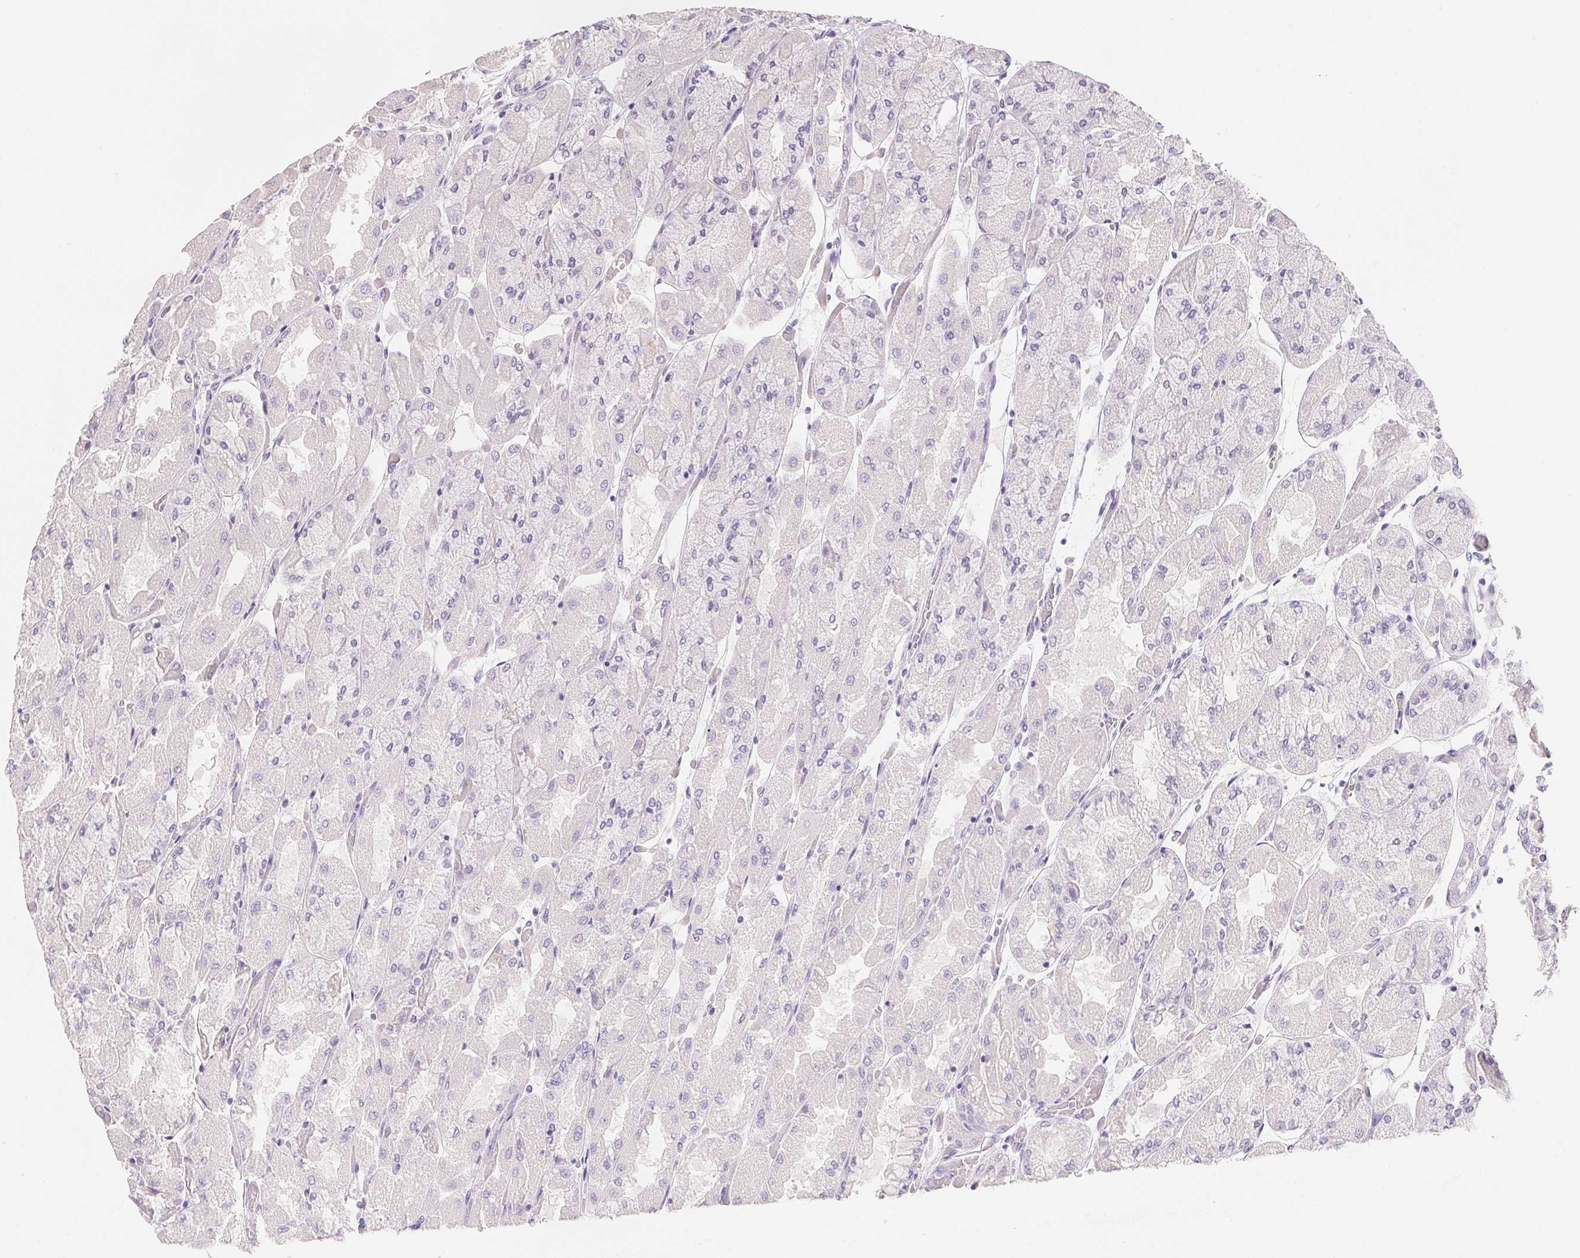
{"staining": {"intensity": "weak", "quantity": "<25%", "location": "cytoplasmic/membranous"}, "tissue": "stomach", "cell_type": "Glandular cells", "image_type": "normal", "snomed": [{"axis": "morphology", "description": "Normal tissue, NOS"}, {"axis": "topography", "description": "Stomach"}], "caption": "Image shows no significant protein staining in glandular cells of normal stomach. (DAB (3,3'-diaminobenzidine) immunohistochemistry visualized using brightfield microscopy, high magnification).", "gene": "ACP3", "patient": {"sex": "female", "age": 61}}